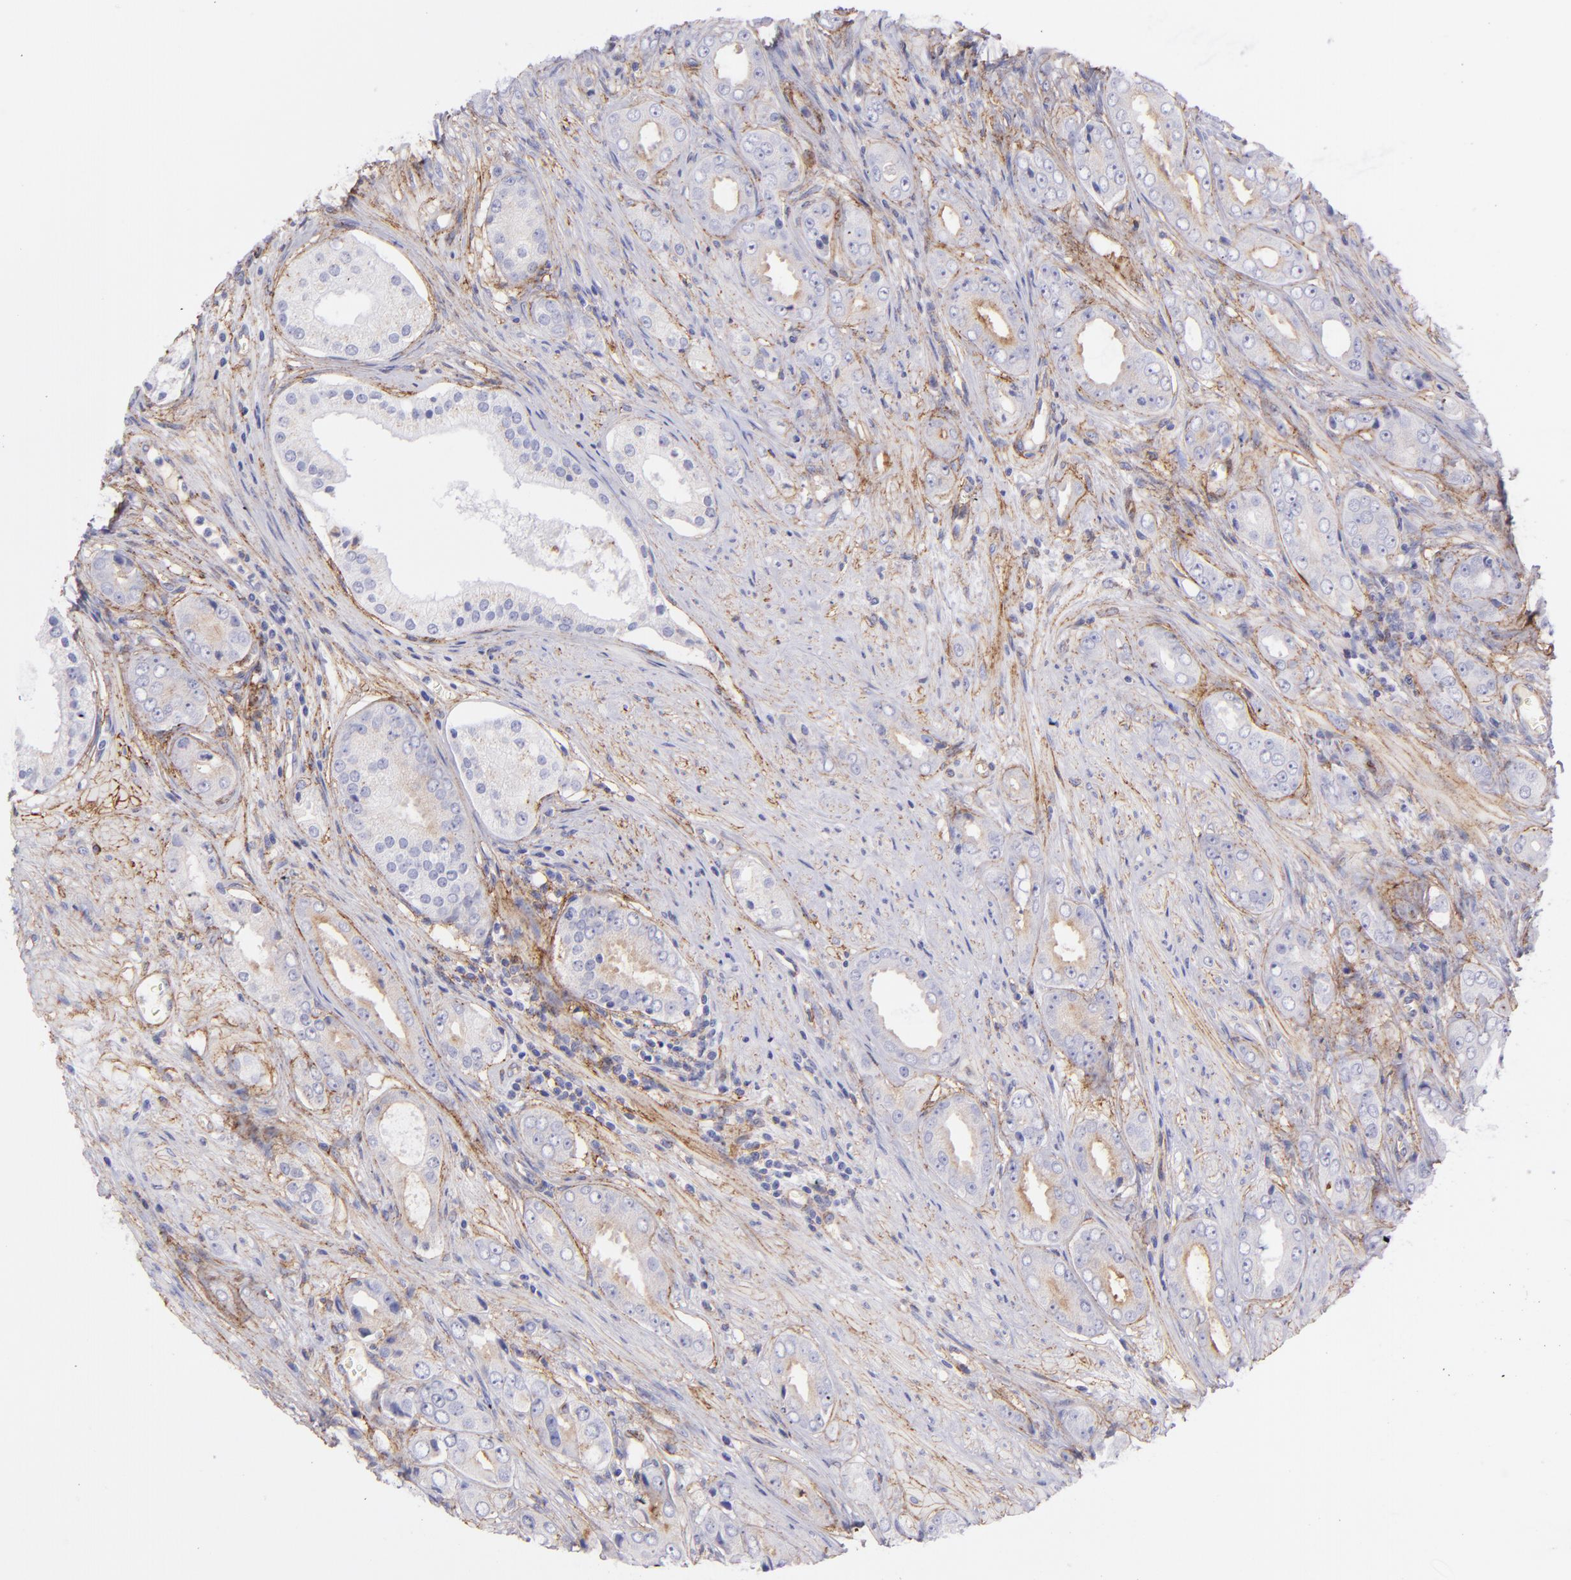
{"staining": {"intensity": "weak", "quantity": "<25%", "location": "cytoplasmic/membranous"}, "tissue": "prostate cancer", "cell_type": "Tumor cells", "image_type": "cancer", "snomed": [{"axis": "morphology", "description": "Adenocarcinoma, Medium grade"}, {"axis": "topography", "description": "Prostate"}], "caption": "Immunohistochemical staining of human prostate adenocarcinoma (medium-grade) exhibits no significant positivity in tumor cells. Nuclei are stained in blue.", "gene": "CD81", "patient": {"sex": "male", "age": 53}}